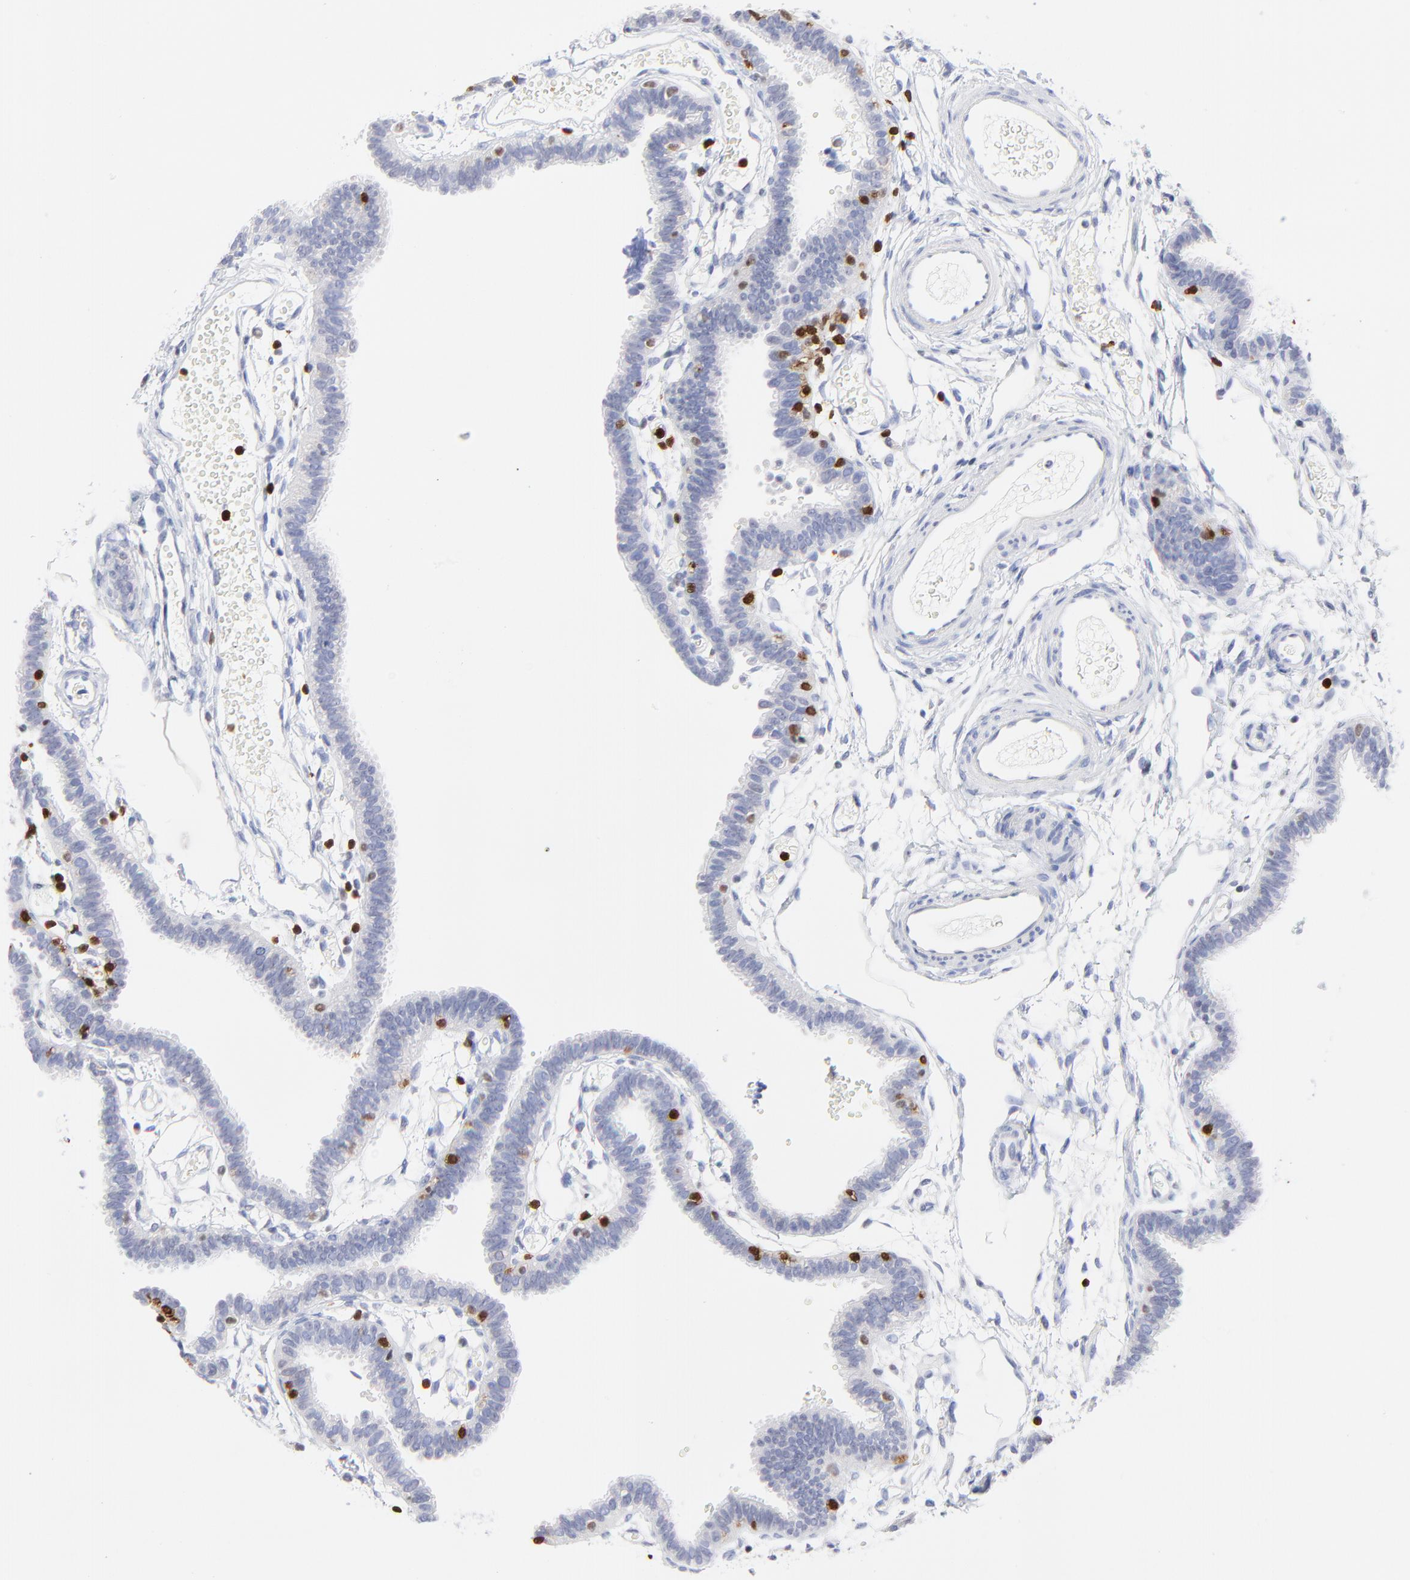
{"staining": {"intensity": "negative", "quantity": "none", "location": "none"}, "tissue": "fallopian tube", "cell_type": "Glandular cells", "image_type": "normal", "snomed": [{"axis": "morphology", "description": "Normal tissue, NOS"}, {"axis": "topography", "description": "Fallopian tube"}], "caption": "Immunohistochemical staining of normal human fallopian tube shows no significant positivity in glandular cells.", "gene": "ZAP70", "patient": {"sex": "female", "age": 29}}